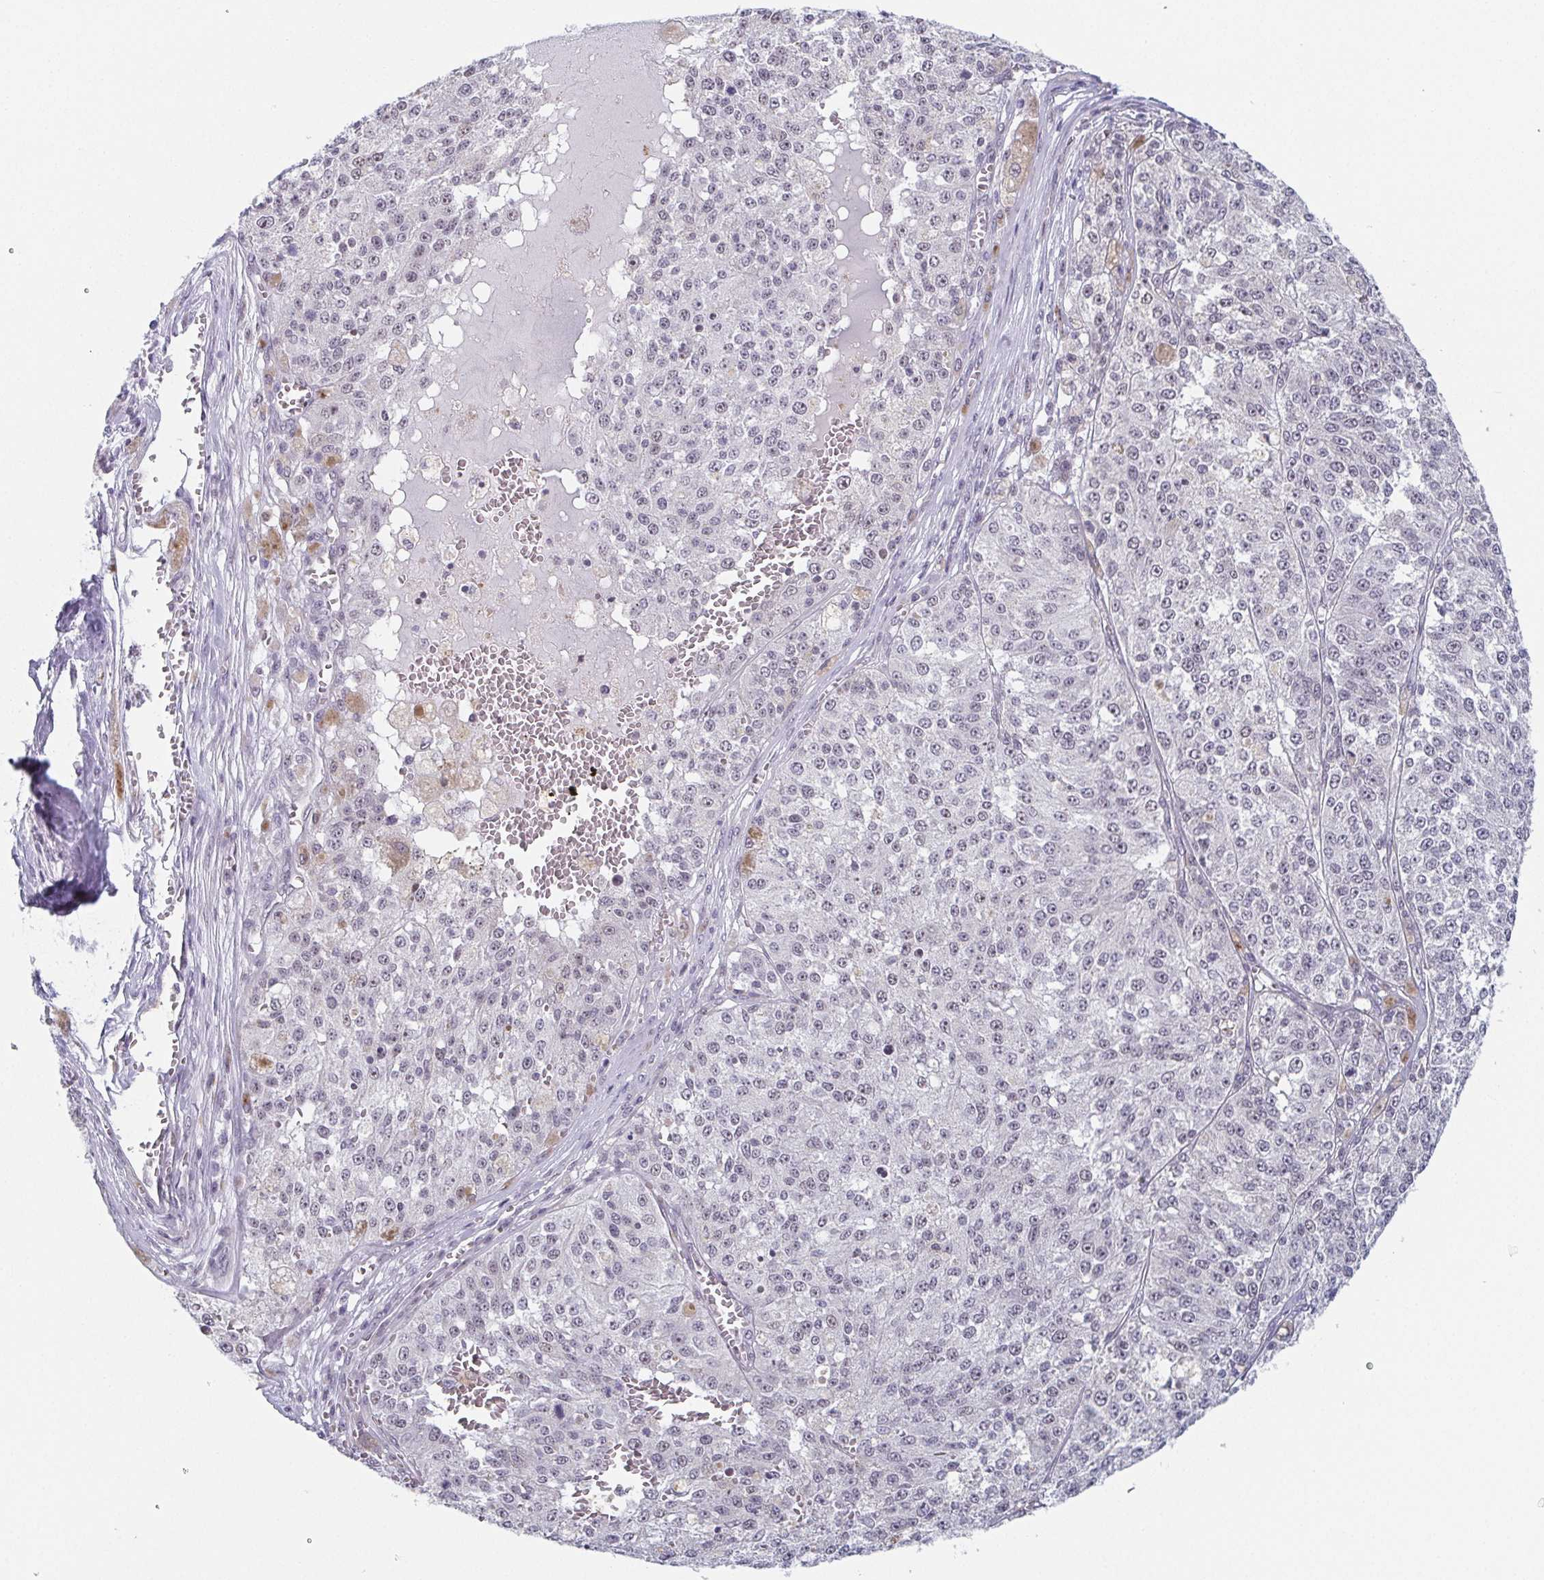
{"staining": {"intensity": "negative", "quantity": "none", "location": "none"}, "tissue": "melanoma", "cell_type": "Tumor cells", "image_type": "cancer", "snomed": [{"axis": "morphology", "description": "Malignant melanoma, Metastatic site"}, {"axis": "topography", "description": "Lymph node"}], "caption": "IHC histopathology image of melanoma stained for a protein (brown), which reveals no expression in tumor cells.", "gene": "EXOSC7", "patient": {"sex": "female", "age": 64}}